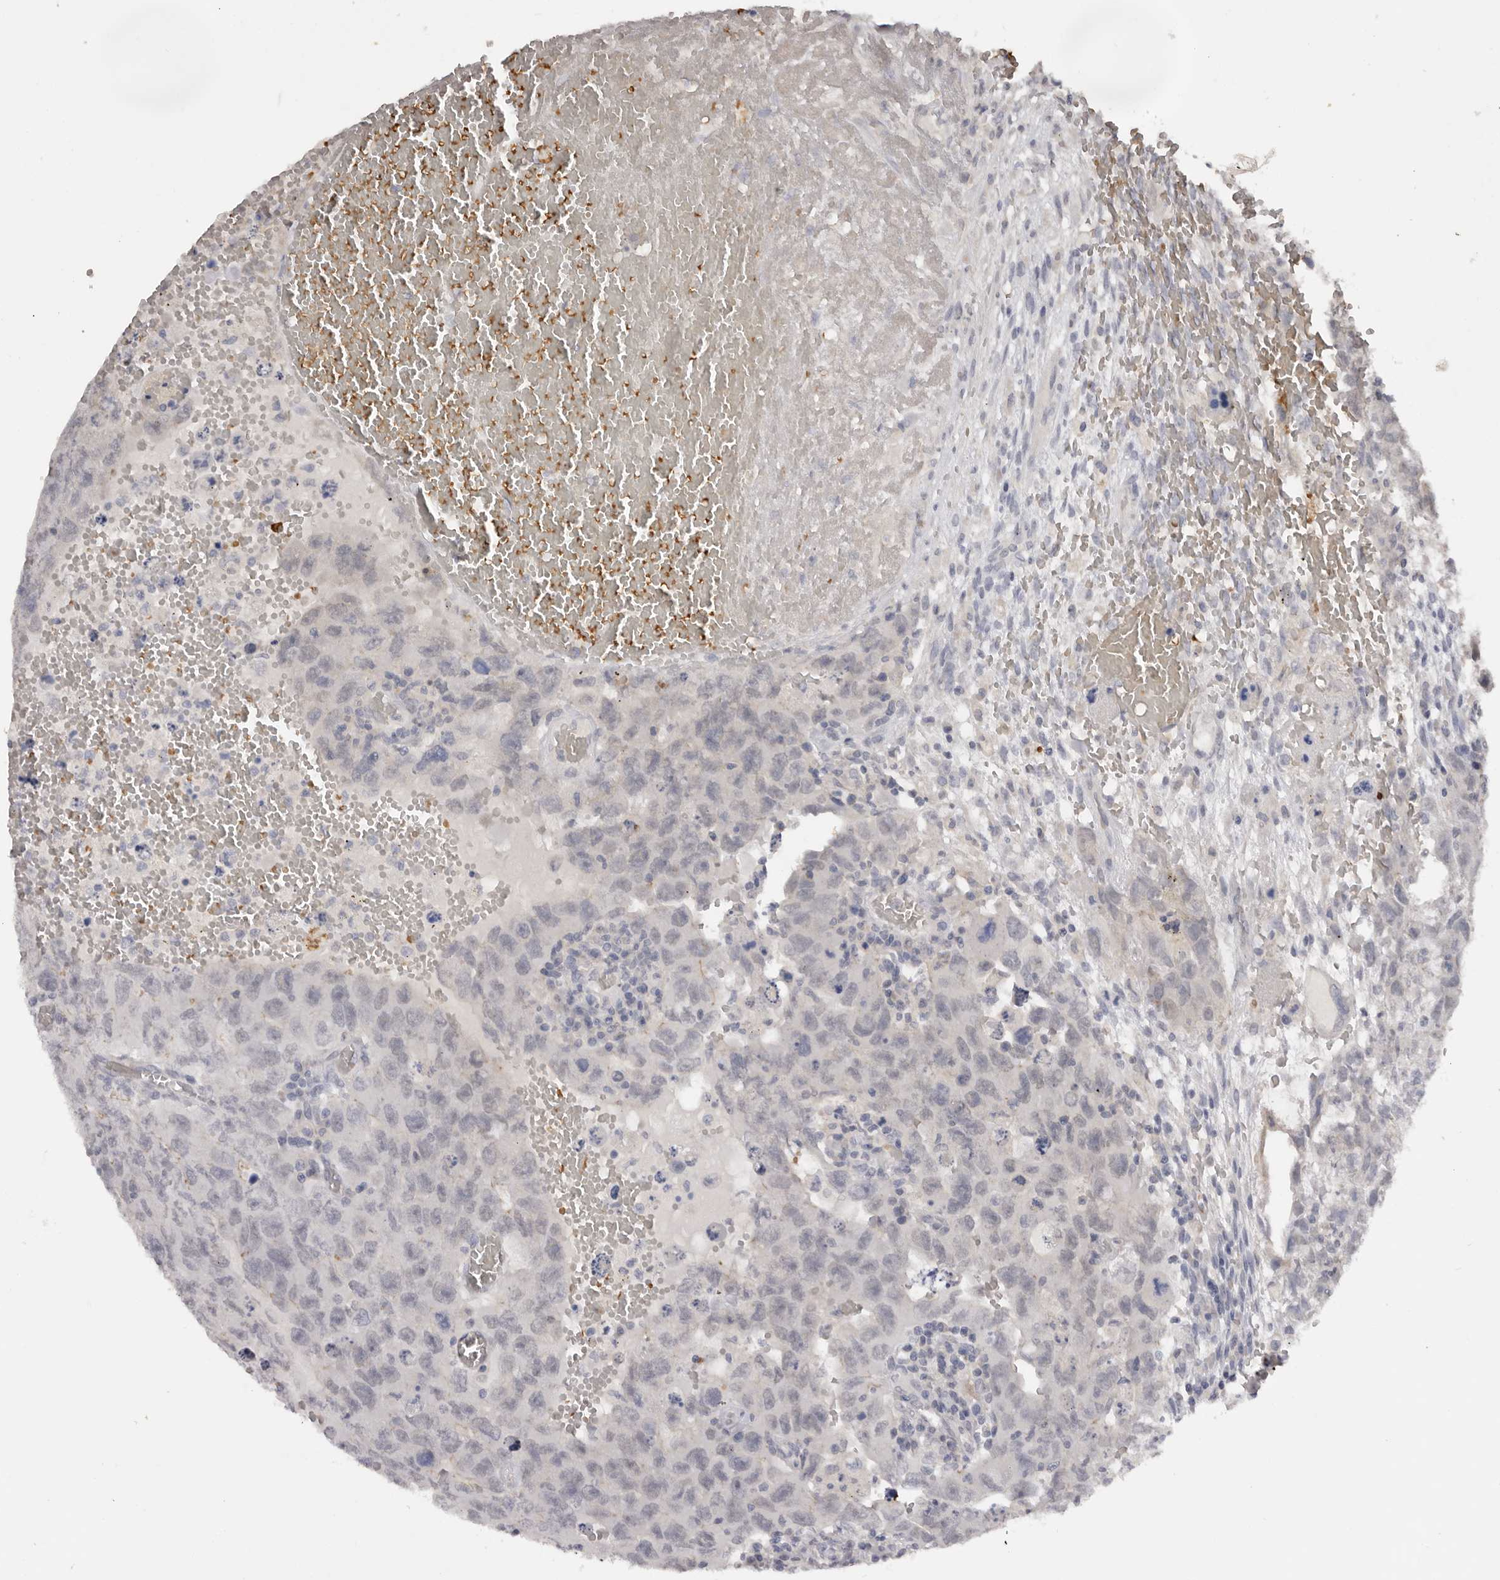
{"staining": {"intensity": "negative", "quantity": "none", "location": "none"}, "tissue": "testis cancer", "cell_type": "Tumor cells", "image_type": "cancer", "snomed": [{"axis": "morphology", "description": "Carcinoma, Embryonal, NOS"}, {"axis": "topography", "description": "Testis"}], "caption": "High magnification brightfield microscopy of testis cancer (embryonal carcinoma) stained with DAB (brown) and counterstained with hematoxylin (blue): tumor cells show no significant expression.", "gene": "TNR", "patient": {"sex": "male", "age": 26}}